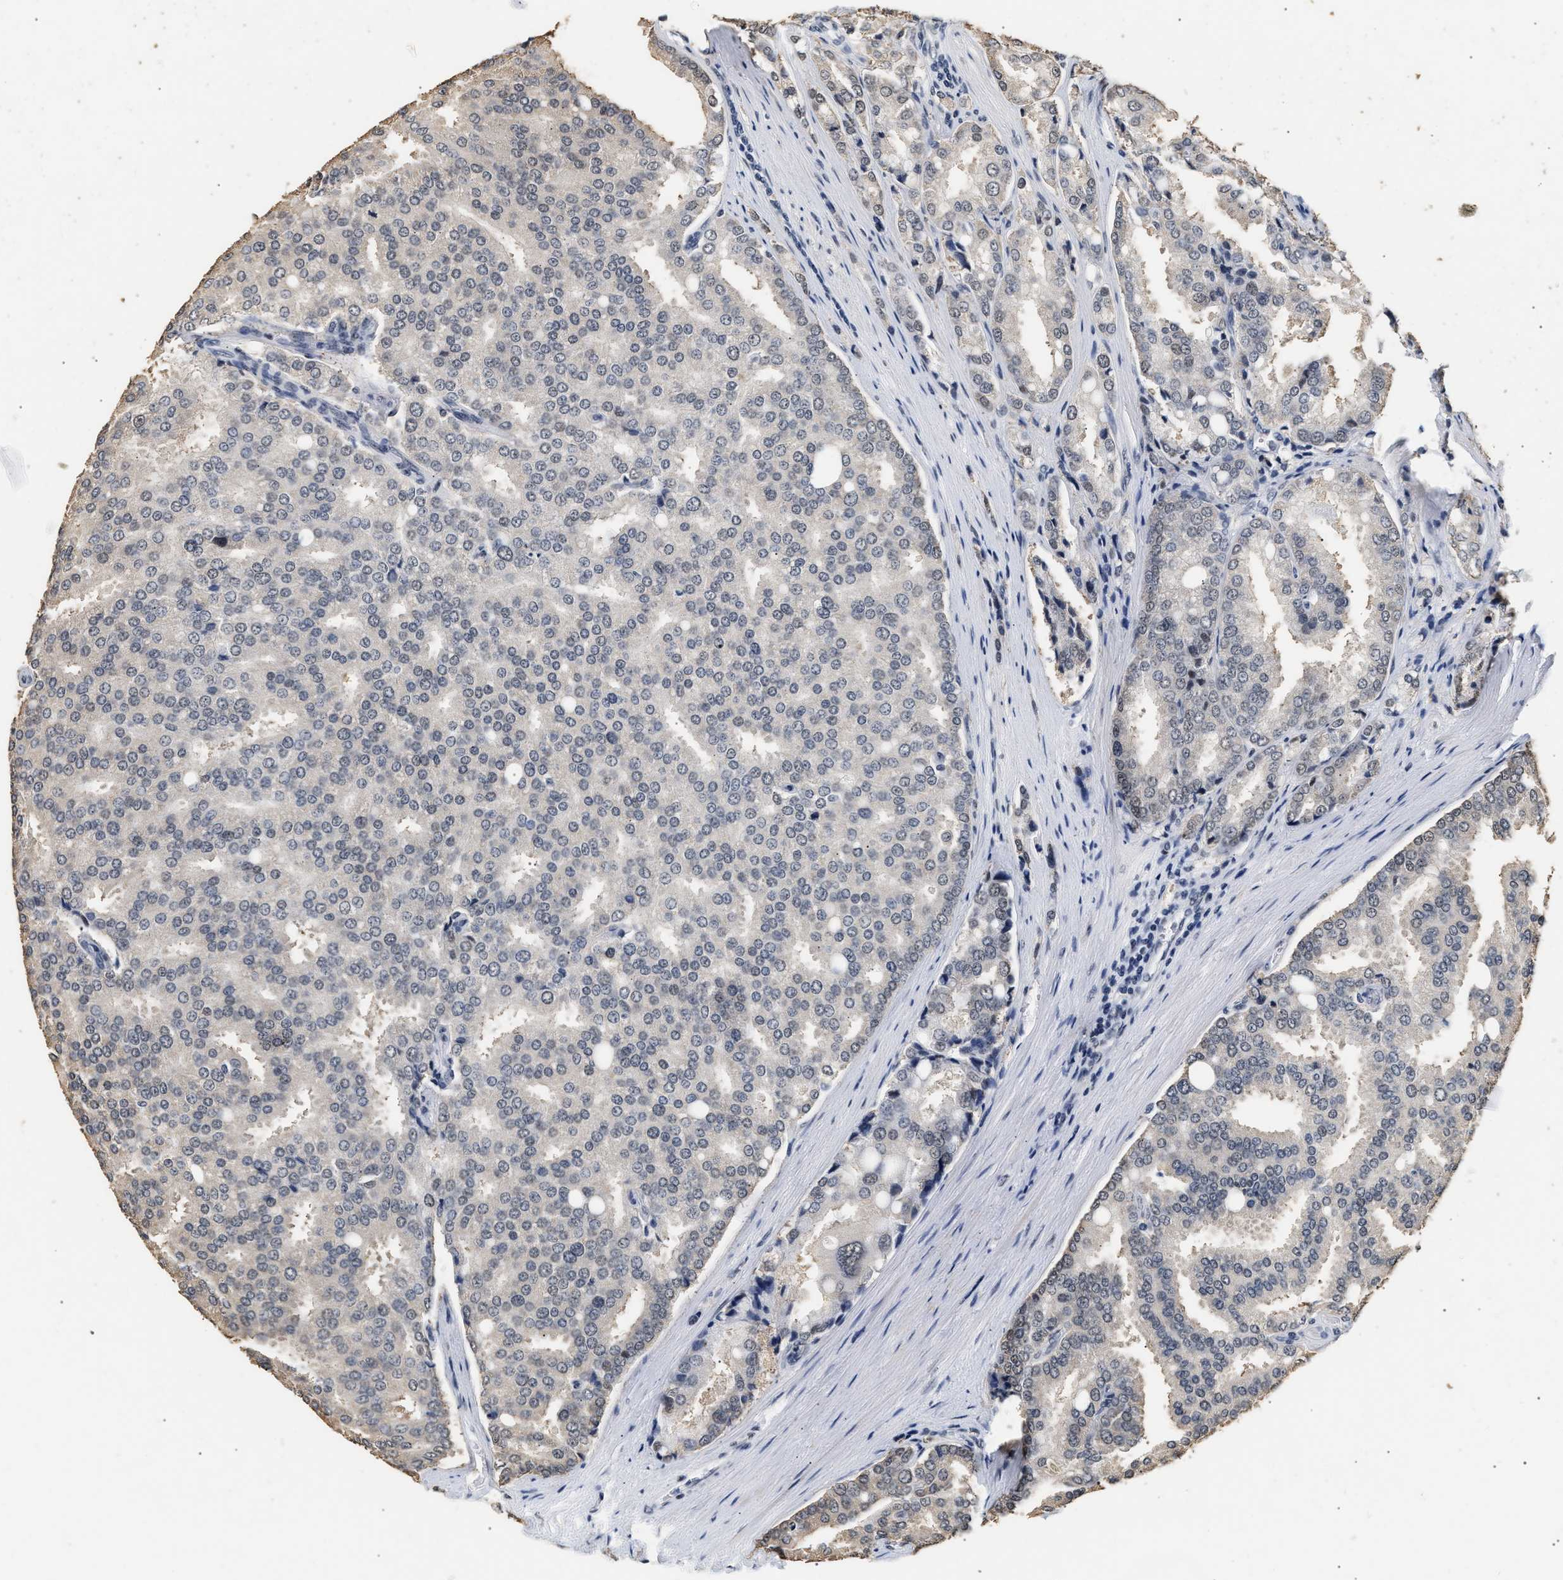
{"staining": {"intensity": "negative", "quantity": "none", "location": "none"}, "tissue": "prostate cancer", "cell_type": "Tumor cells", "image_type": "cancer", "snomed": [{"axis": "morphology", "description": "Adenocarcinoma, High grade"}, {"axis": "topography", "description": "Prostate"}], "caption": "IHC histopathology image of prostate adenocarcinoma (high-grade) stained for a protein (brown), which demonstrates no positivity in tumor cells.", "gene": "THOC1", "patient": {"sex": "male", "age": 50}}